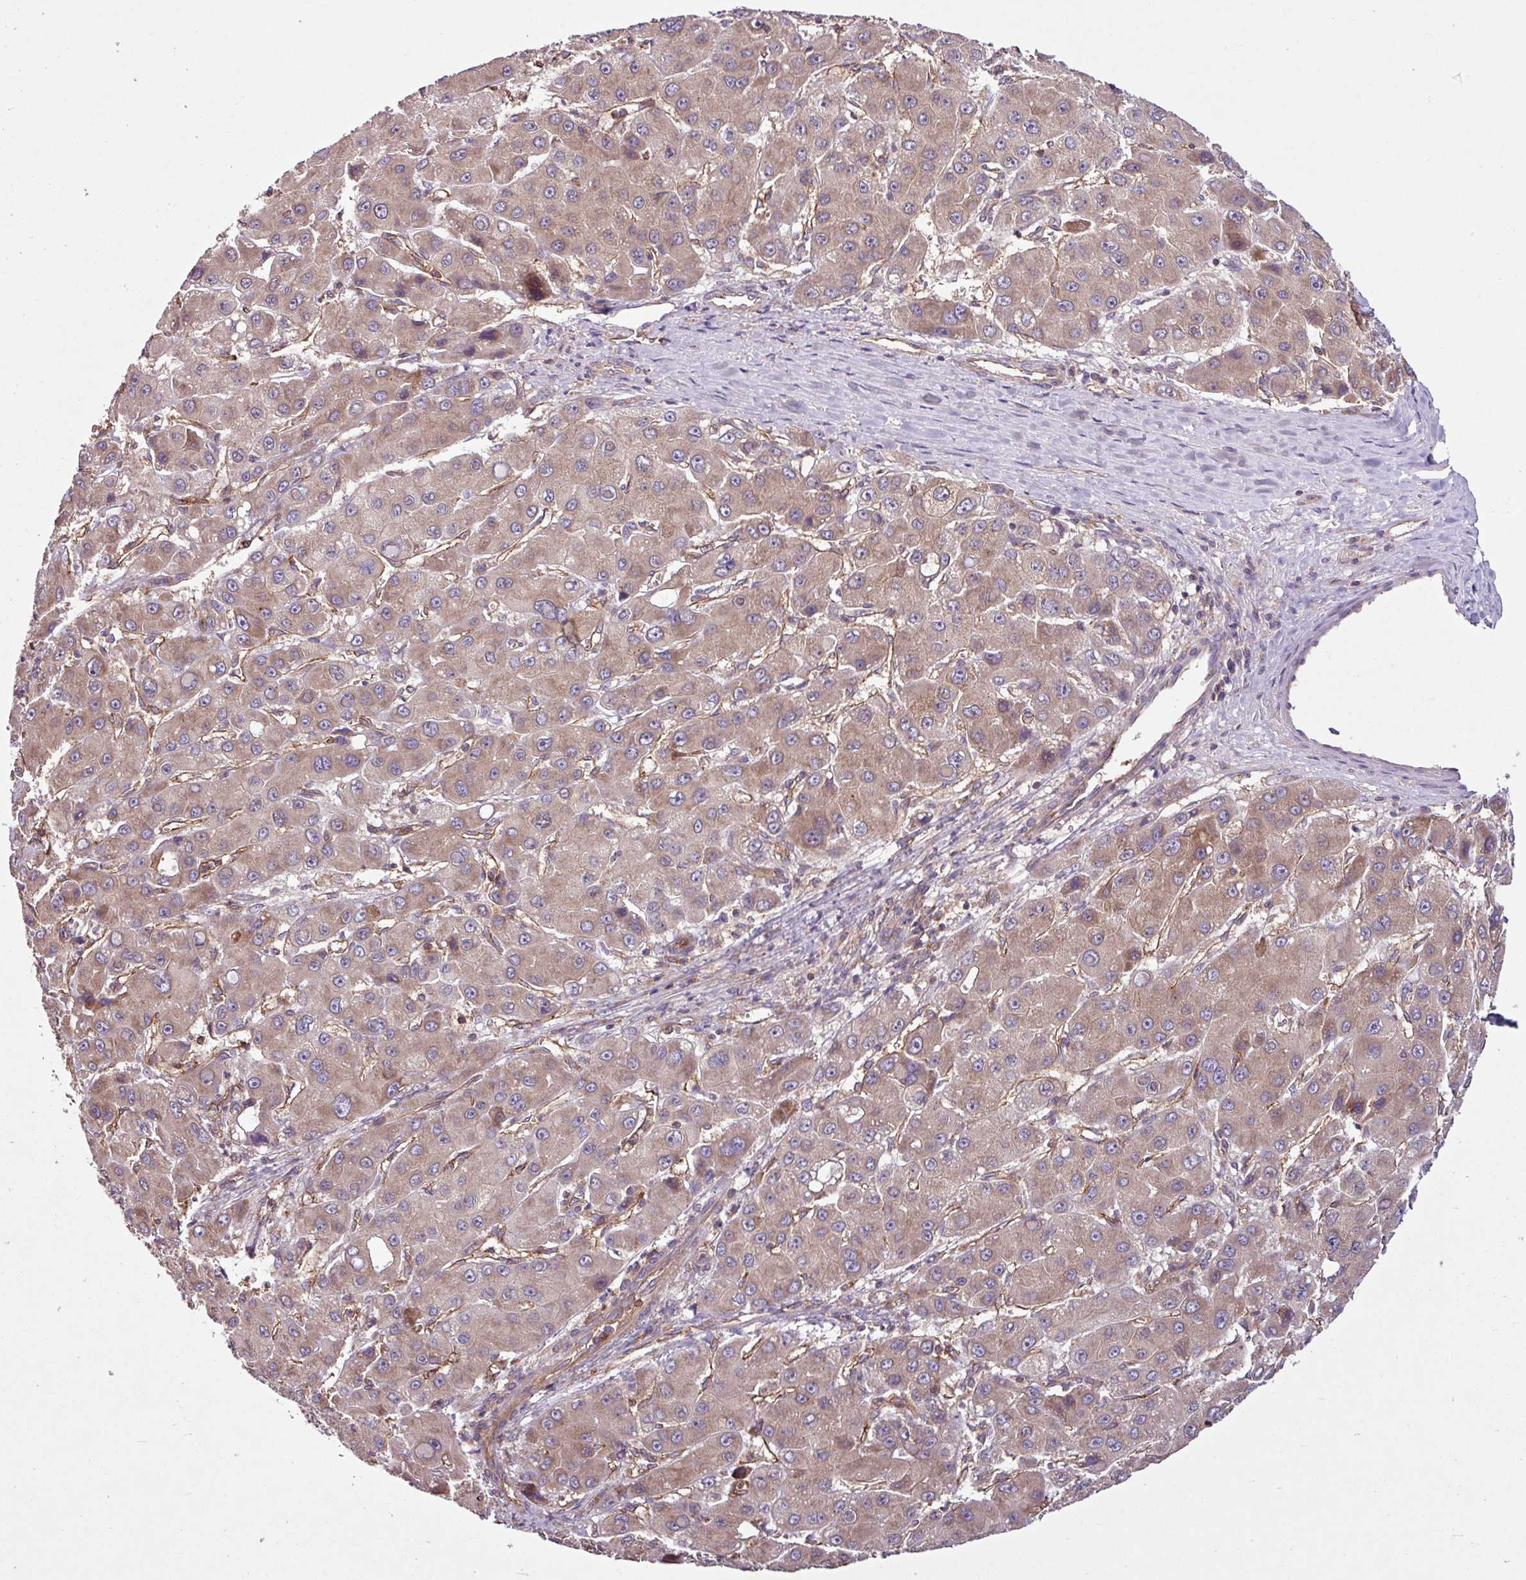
{"staining": {"intensity": "weak", "quantity": ">75%", "location": "cytoplasmic/membranous"}, "tissue": "liver cancer", "cell_type": "Tumor cells", "image_type": "cancer", "snomed": [{"axis": "morphology", "description": "Carcinoma, Hepatocellular, NOS"}, {"axis": "topography", "description": "Liver"}], "caption": "An immunohistochemistry histopathology image of tumor tissue is shown. Protein staining in brown labels weak cytoplasmic/membranous positivity in liver hepatocellular carcinoma within tumor cells. (DAB = brown stain, brightfield microscopy at high magnification).", "gene": "ZNF106", "patient": {"sex": "male", "age": 55}}